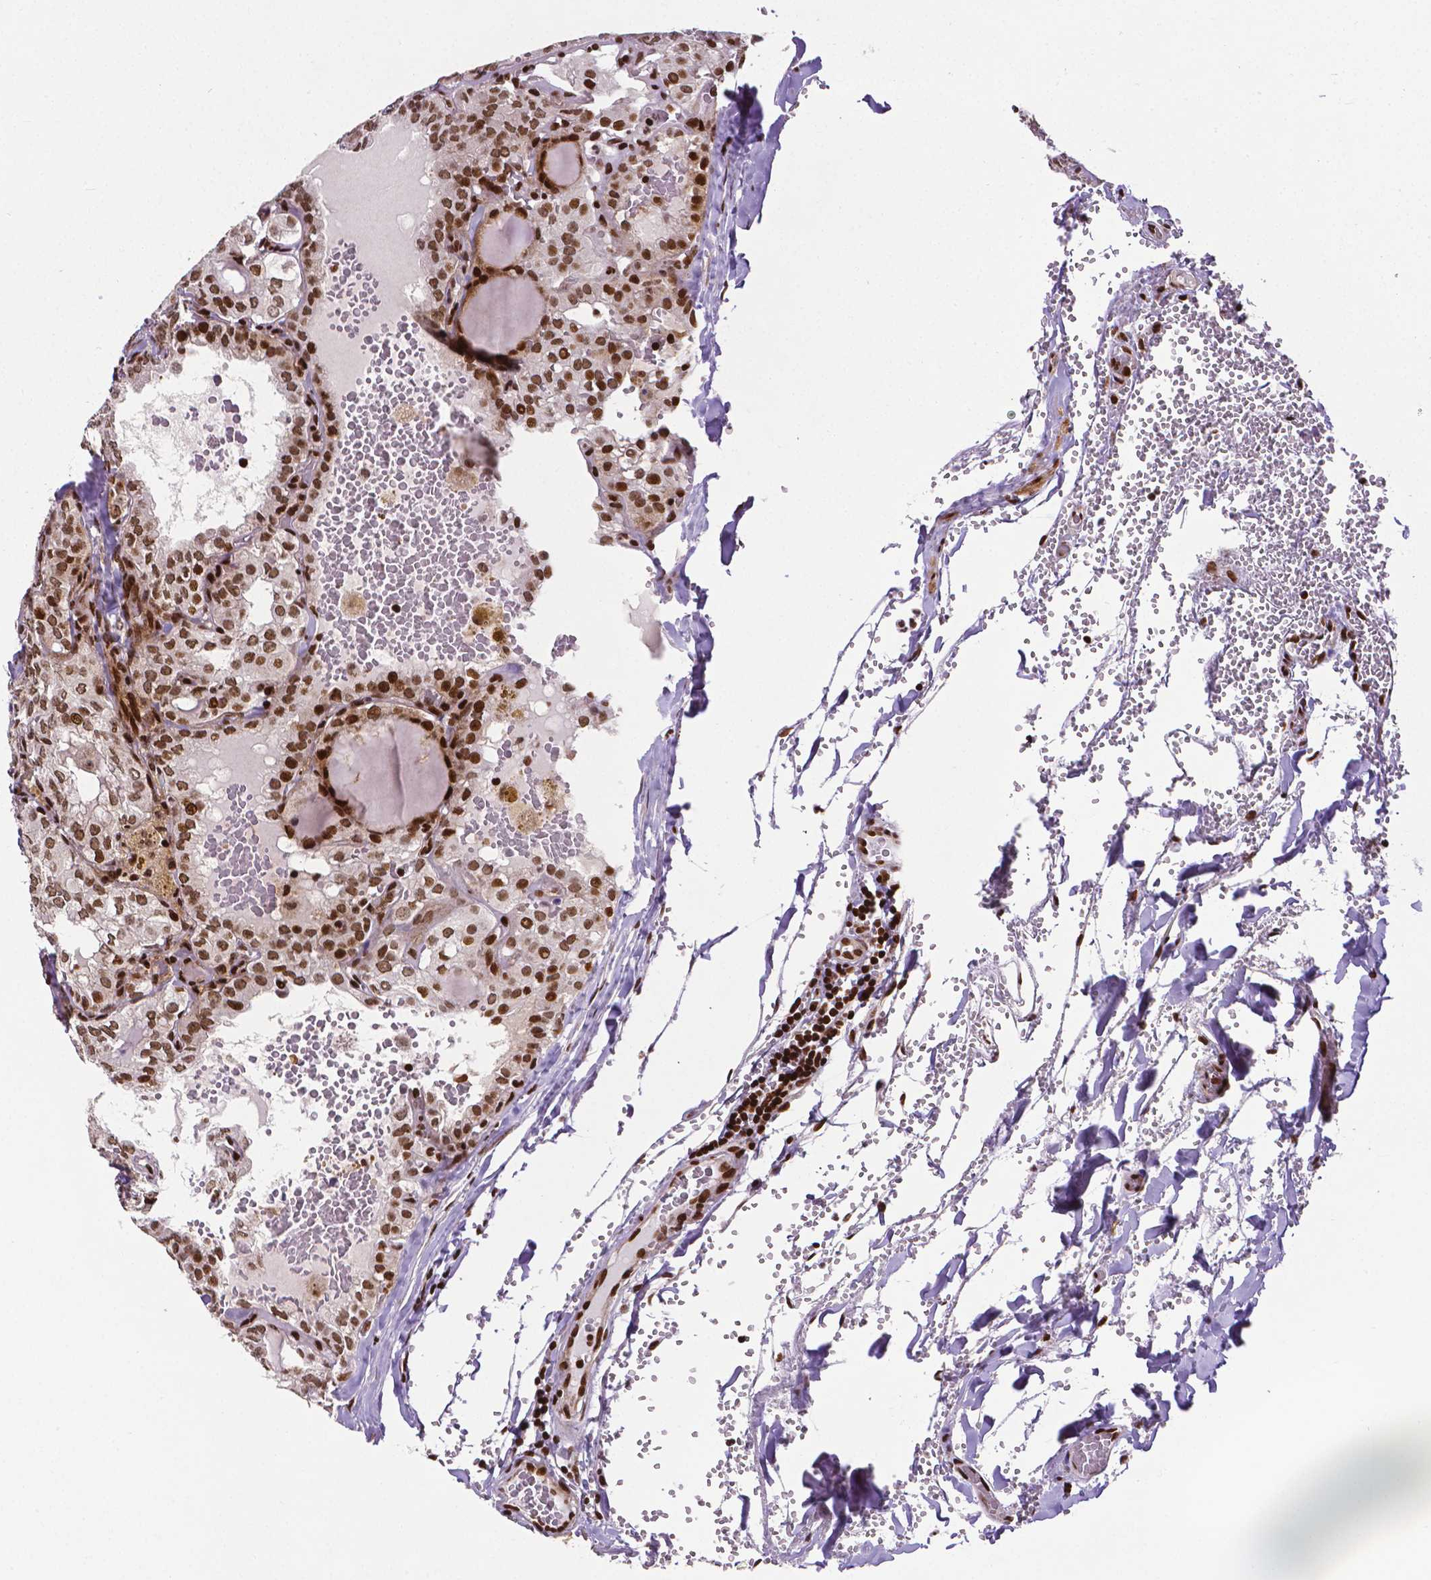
{"staining": {"intensity": "moderate", "quantity": ">75%", "location": "nuclear"}, "tissue": "thyroid cancer", "cell_type": "Tumor cells", "image_type": "cancer", "snomed": [{"axis": "morphology", "description": "Papillary adenocarcinoma, NOS"}, {"axis": "topography", "description": "Thyroid gland"}], "caption": "Tumor cells exhibit medium levels of moderate nuclear expression in about >75% of cells in human thyroid cancer.", "gene": "CTCF", "patient": {"sex": "male", "age": 20}}